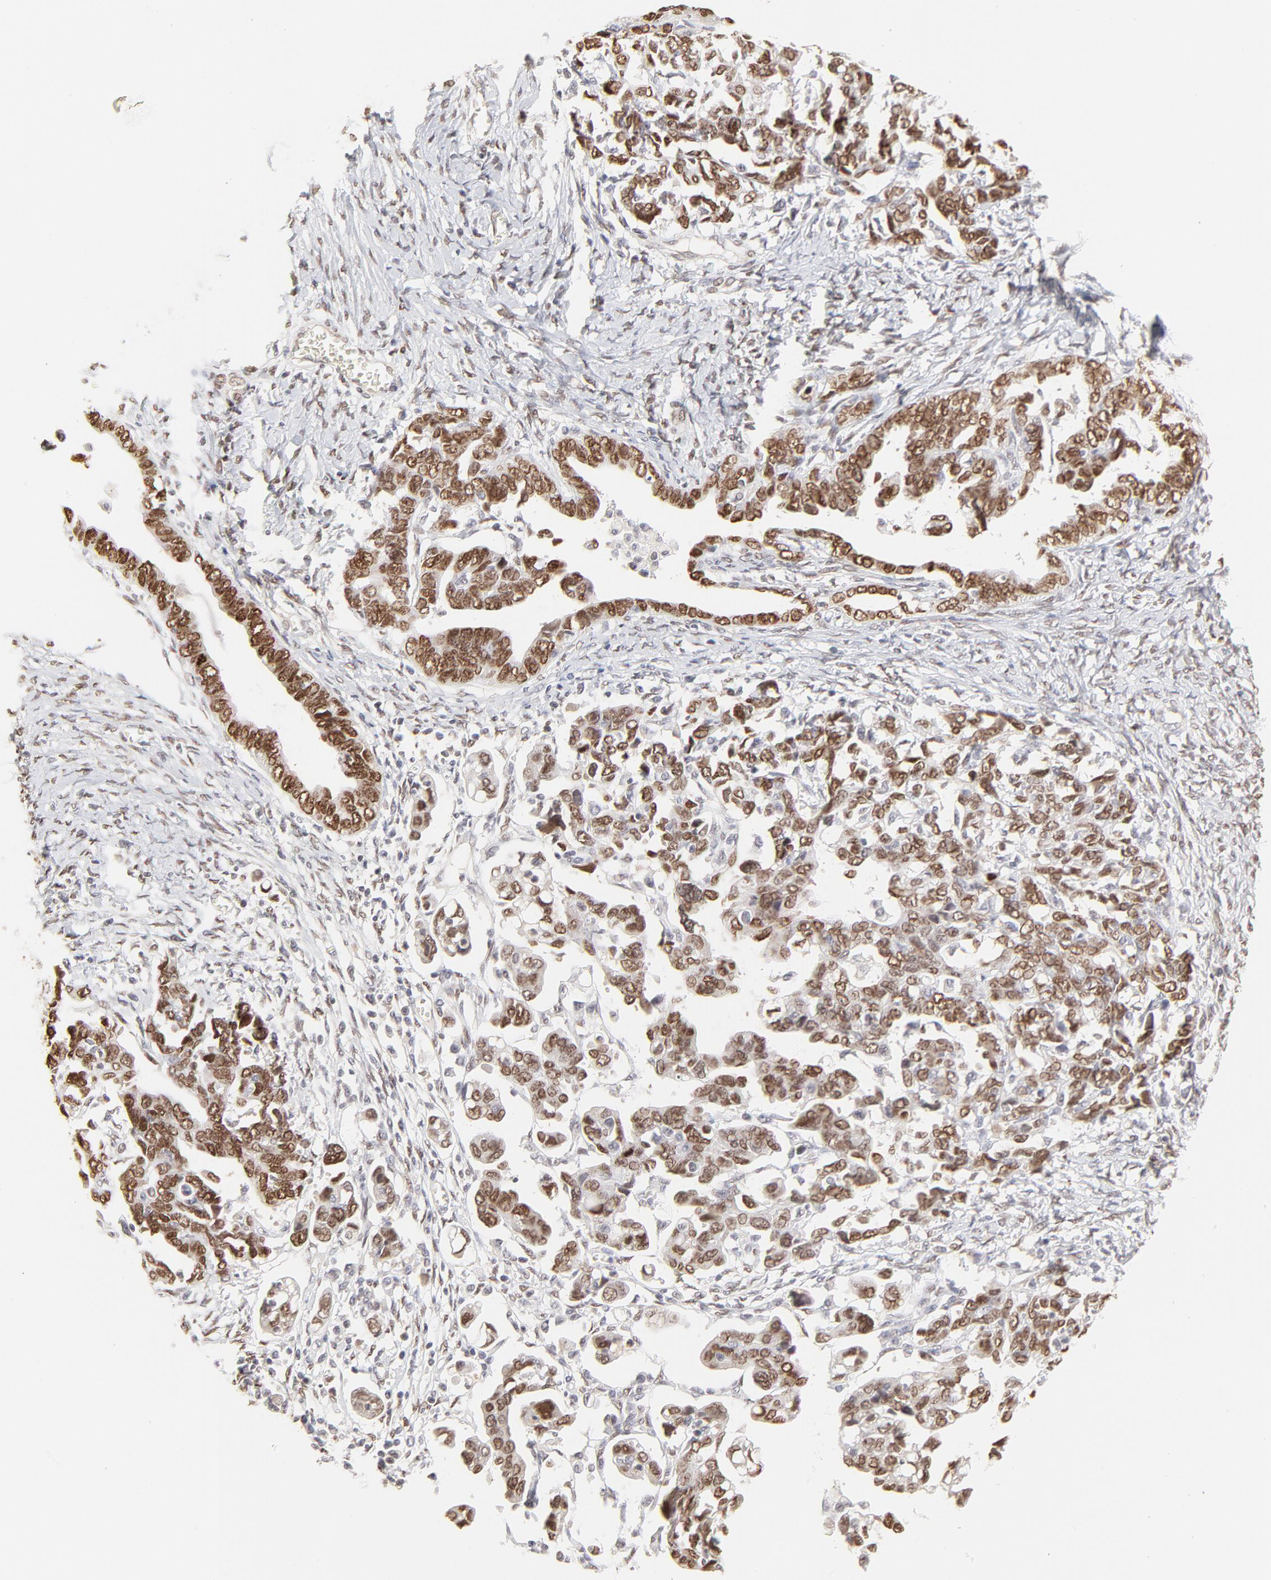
{"staining": {"intensity": "moderate", "quantity": ">75%", "location": "nuclear"}, "tissue": "ovarian cancer", "cell_type": "Tumor cells", "image_type": "cancer", "snomed": [{"axis": "morphology", "description": "Cystadenocarcinoma, serous, NOS"}, {"axis": "topography", "description": "Ovary"}], "caption": "An image showing moderate nuclear positivity in approximately >75% of tumor cells in serous cystadenocarcinoma (ovarian), as visualized by brown immunohistochemical staining.", "gene": "PBX3", "patient": {"sex": "female", "age": 69}}